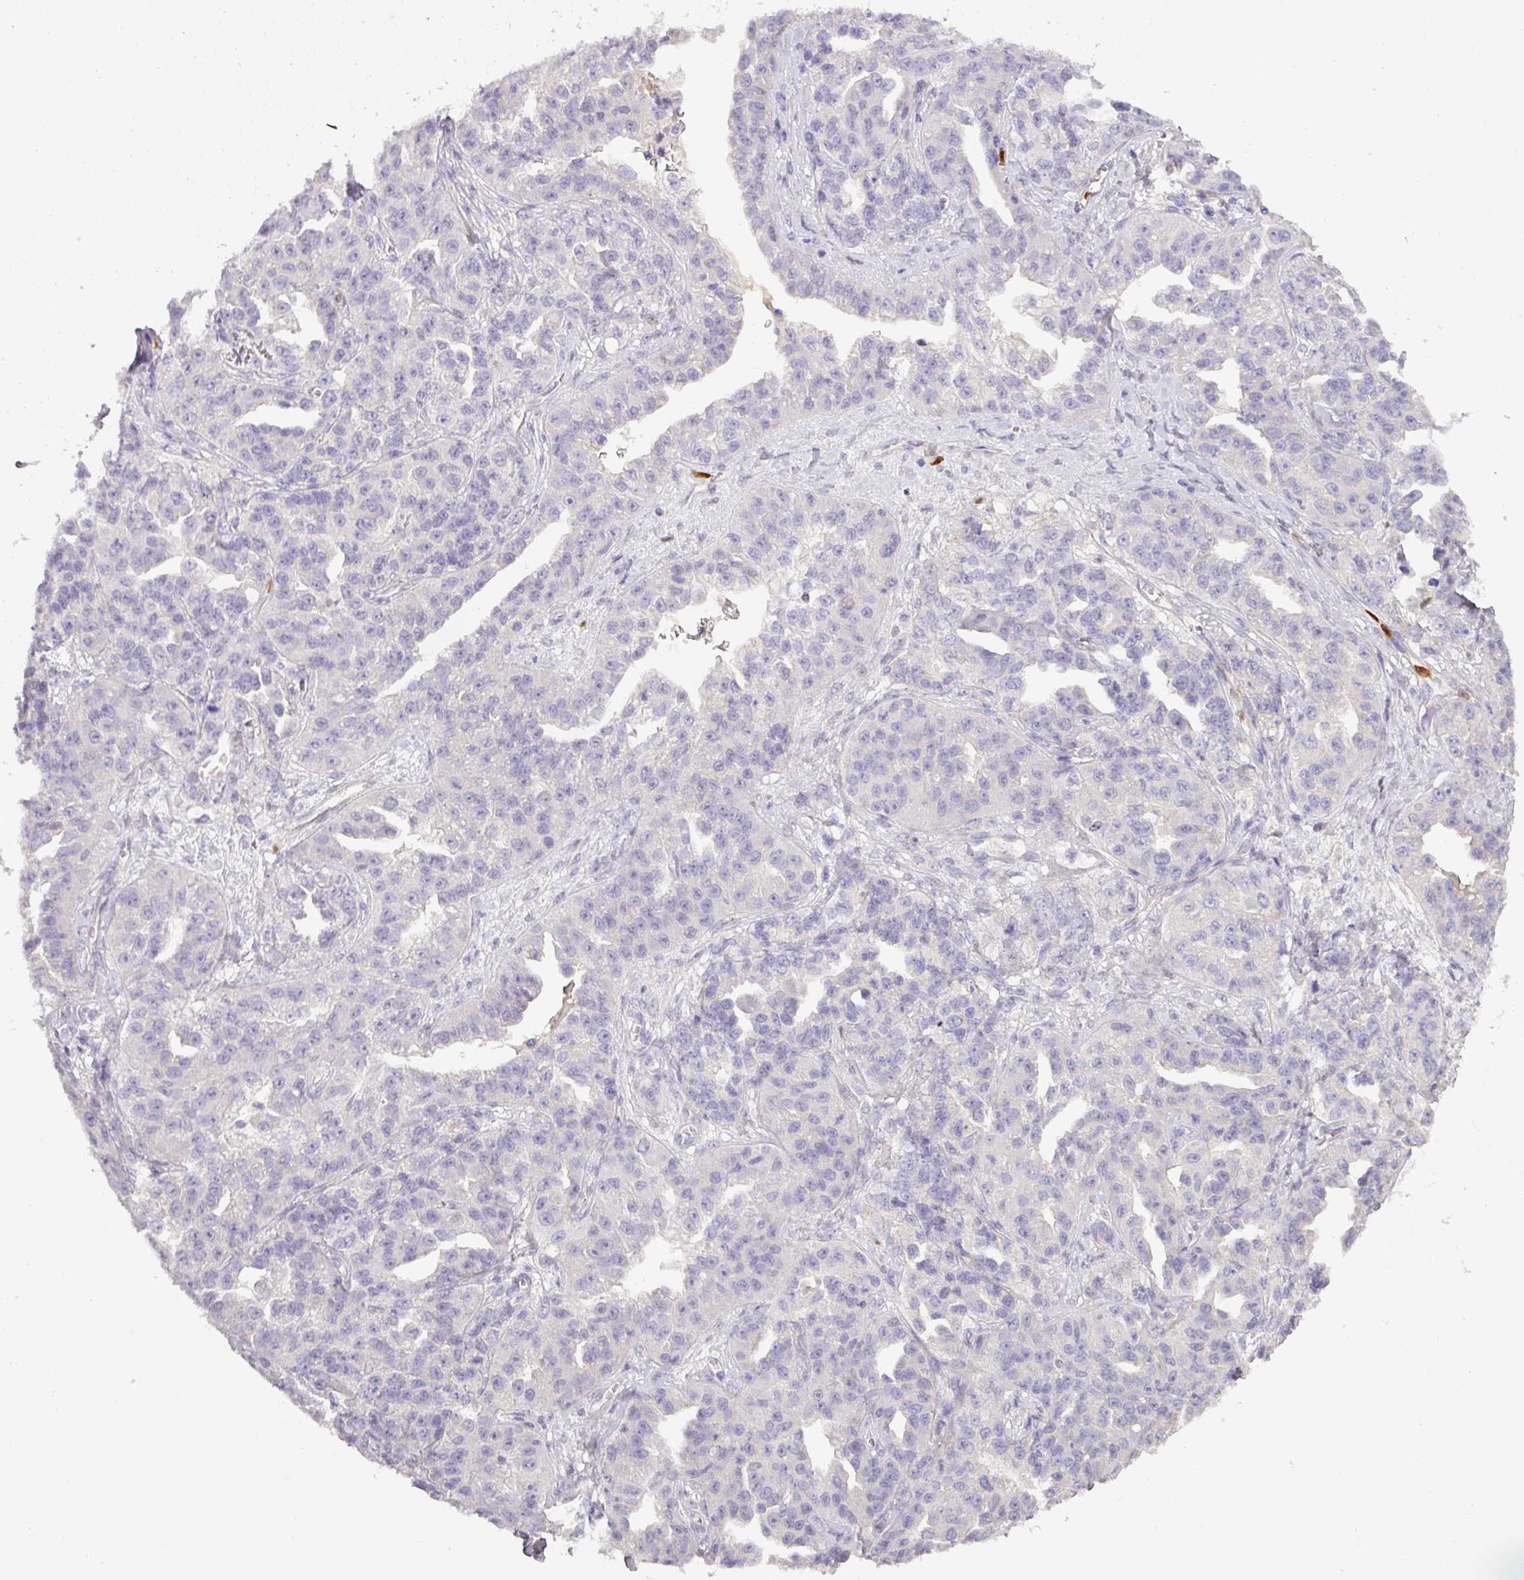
{"staining": {"intensity": "negative", "quantity": "none", "location": "none"}, "tissue": "ovarian cancer", "cell_type": "Tumor cells", "image_type": "cancer", "snomed": [{"axis": "morphology", "description": "Cystadenocarcinoma, serous, NOS"}, {"axis": "topography", "description": "Ovary"}], "caption": "This is a photomicrograph of IHC staining of serous cystadenocarcinoma (ovarian), which shows no staining in tumor cells. Nuclei are stained in blue.", "gene": "HHEX", "patient": {"sex": "female", "age": 75}}